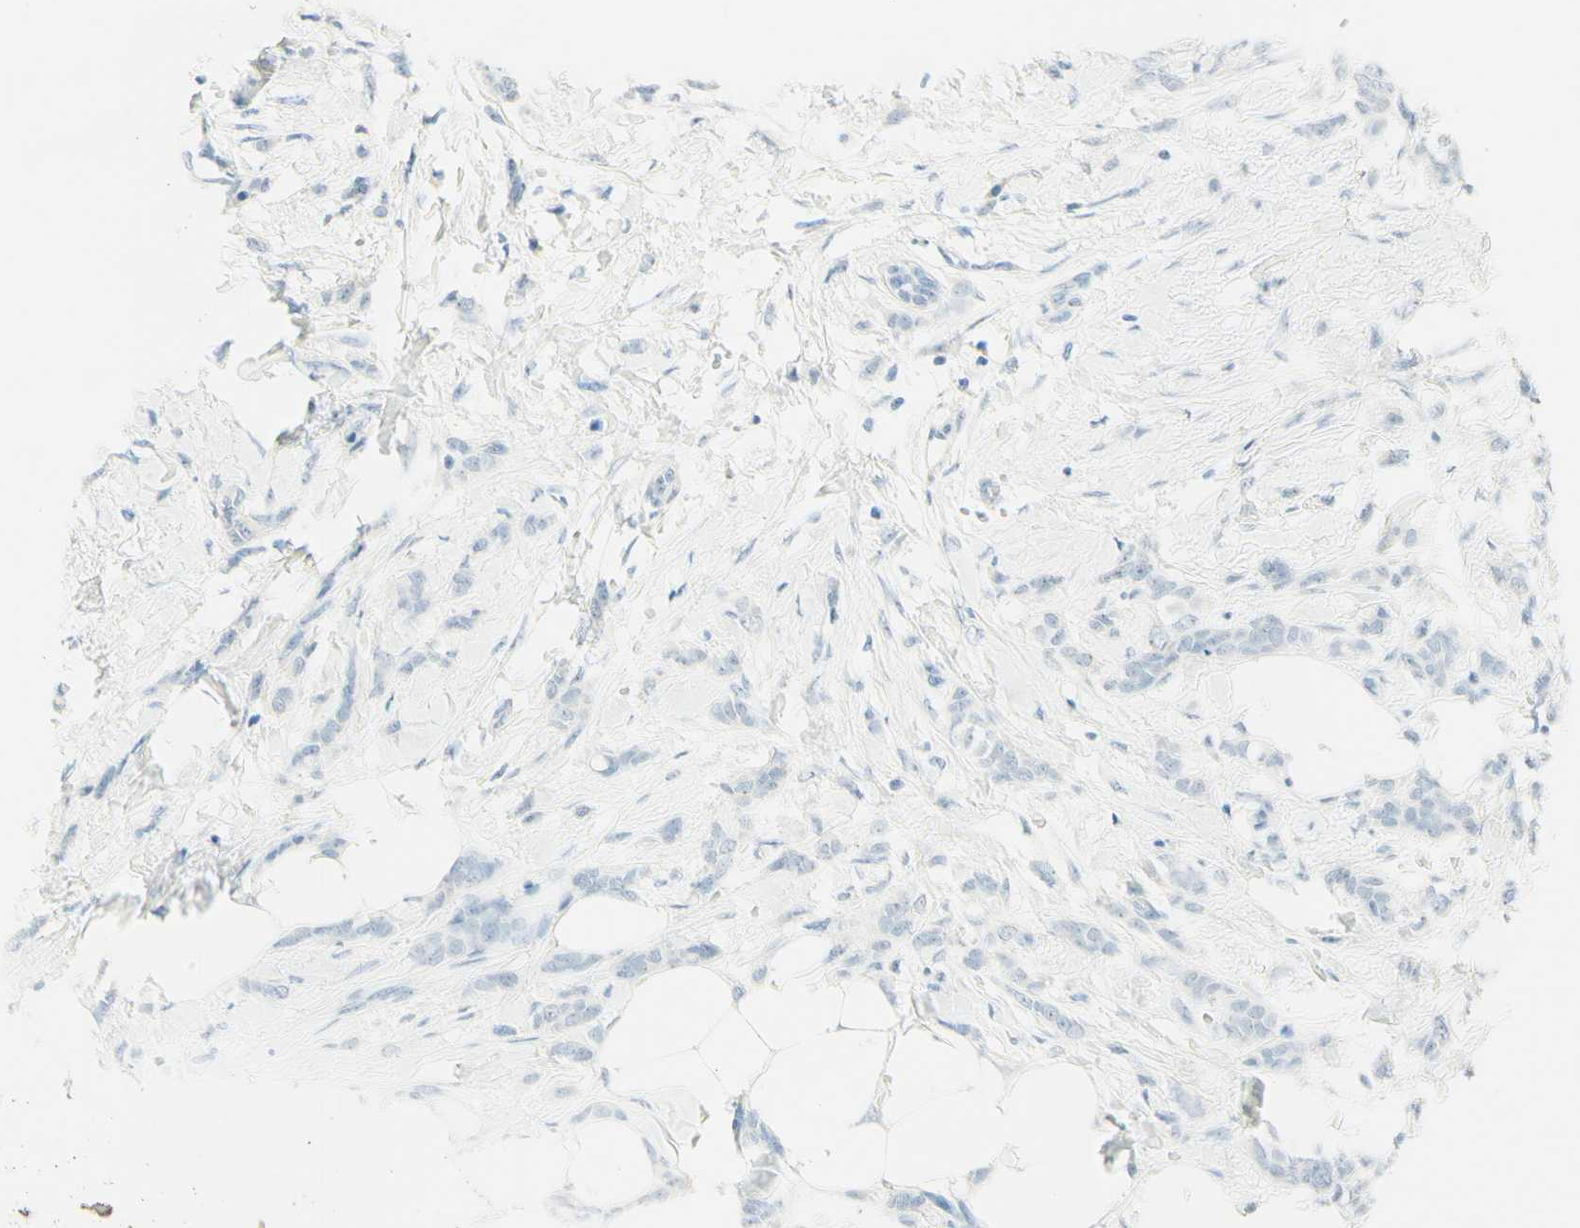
{"staining": {"intensity": "negative", "quantity": "none", "location": "none"}, "tissue": "breast cancer", "cell_type": "Tumor cells", "image_type": "cancer", "snomed": [{"axis": "morphology", "description": "Lobular carcinoma, in situ"}, {"axis": "morphology", "description": "Lobular carcinoma"}, {"axis": "topography", "description": "Breast"}], "caption": "Immunohistochemistry histopathology image of neoplastic tissue: human breast lobular carcinoma stained with DAB (3,3'-diaminobenzidine) displays no significant protein positivity in tumor cells.", "gene": "FMR1NB", "patient": {"sex": "female", "age": 41}}